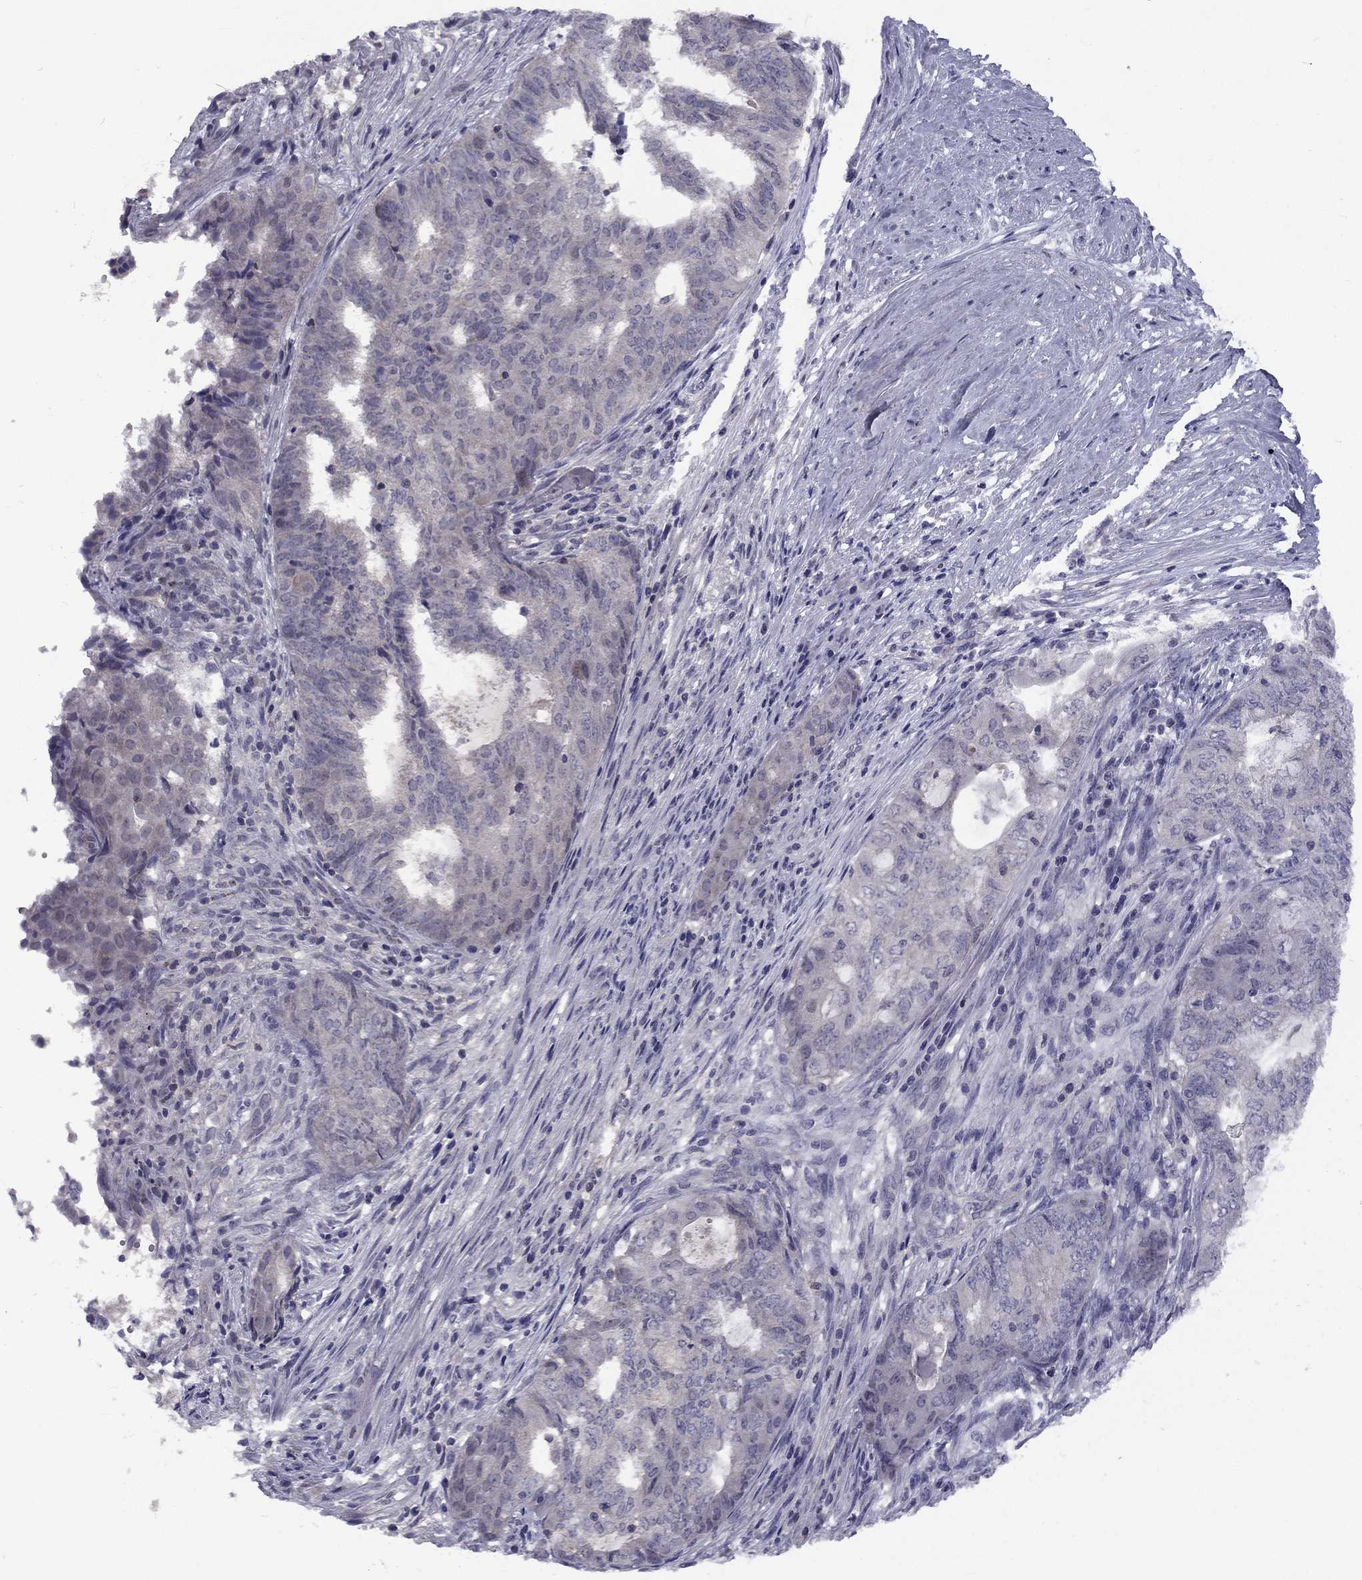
{"staining": {"intensity": "negative", "quantity": "none", "location": "none"}, "tissue": "endometrial cancer", "cell_type": "Tumor cells", "image_type": "cancer", "snomed": [{"axis": "morphology", "description": "Adenocarcinoma, NOS"}, {"axis": "topography", "description": "Endometrium"}], "caption": "An image of adenocarcinoma (endometrial) stained for a protein reveals no brown staining in tumor cells.", "gene": "SNTA1", "patient": {"sex": "female", "age": 62}}